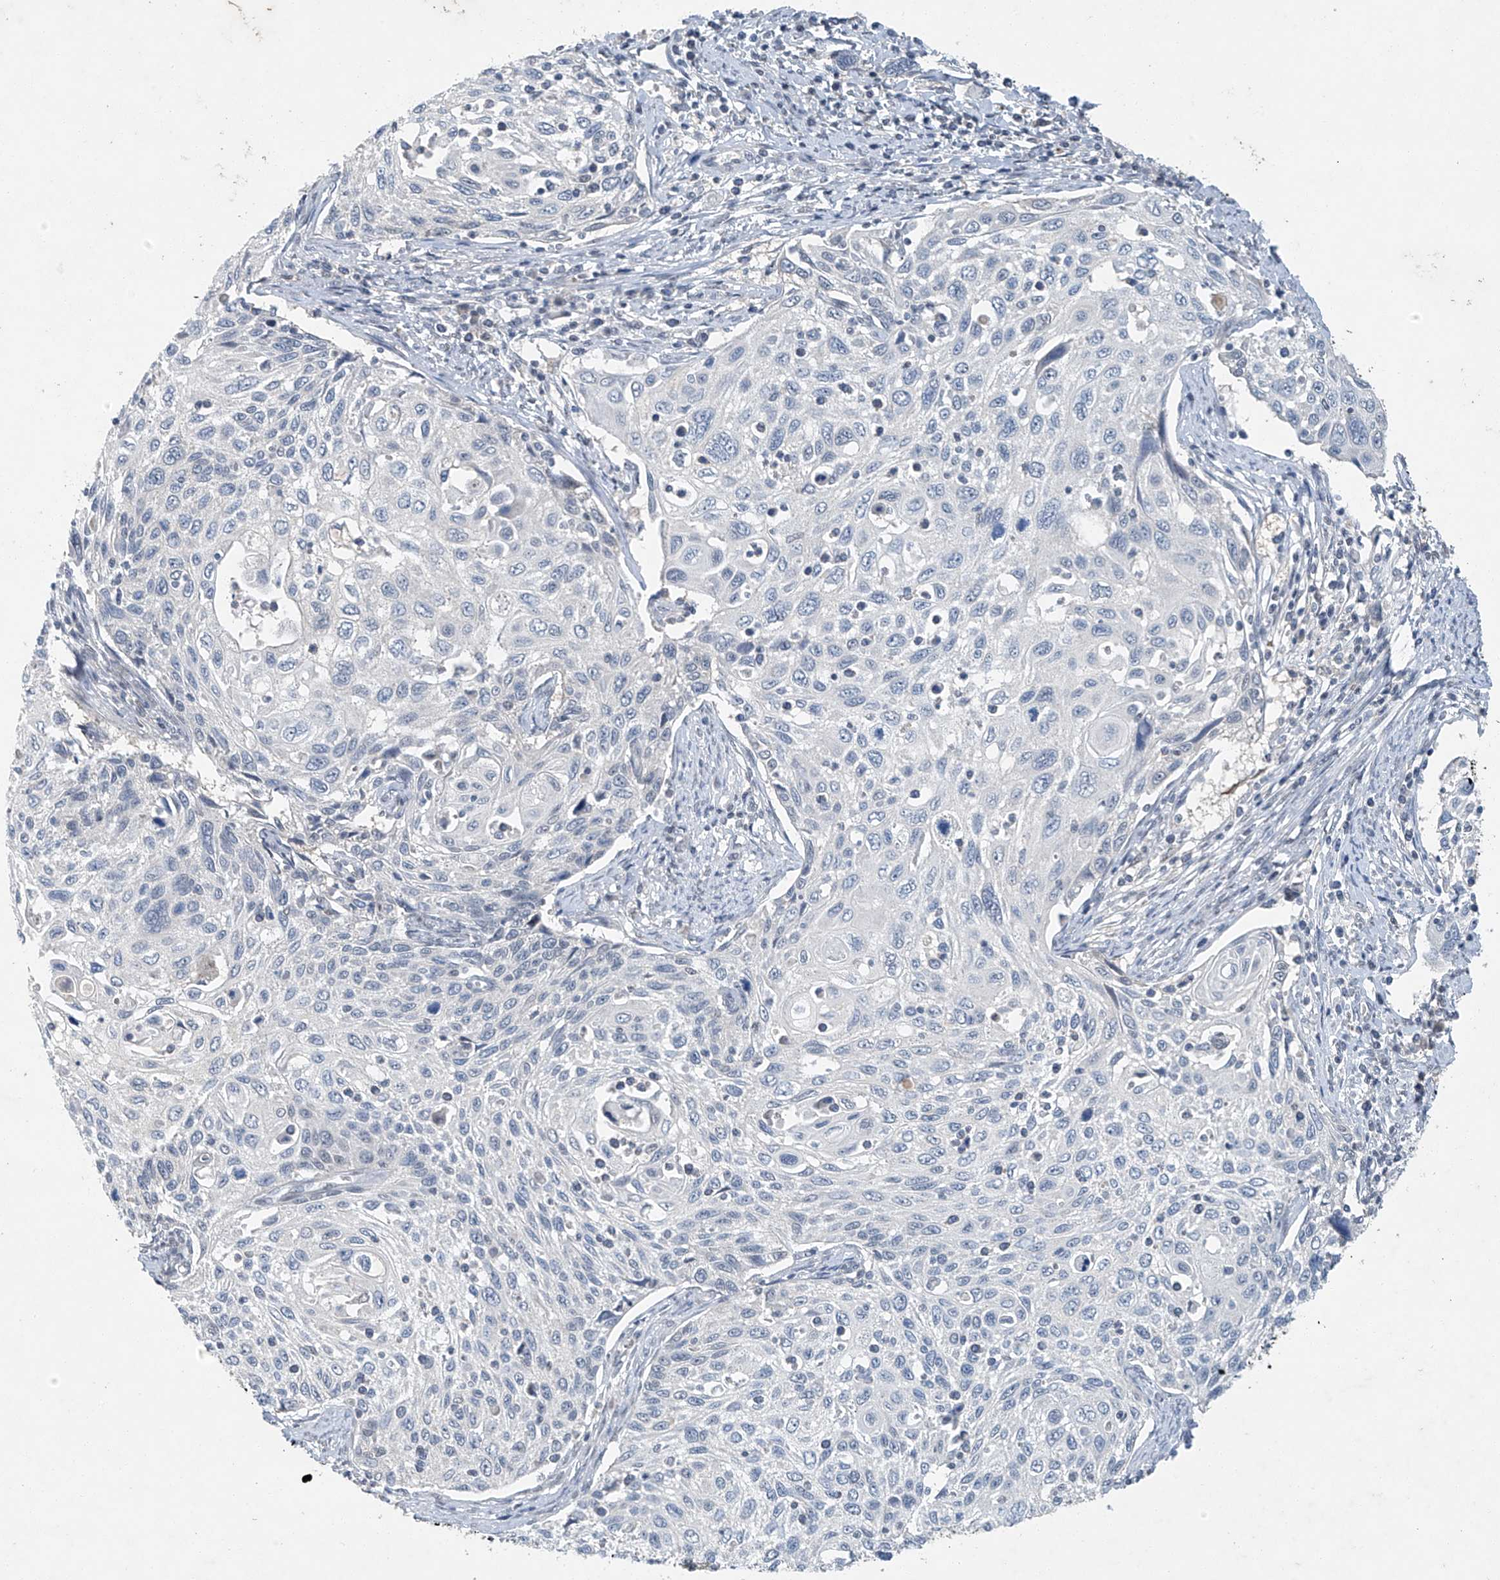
{"staining": {"intensity": "negative", "quantity": "none", "location": "none"}, "tissue": "cervical cancer", "cell_type": "Tumor cells", "image_type": "cancer", "snomed": [{"axis": "morphology", "description": "Squamous cell carcinoma, NOS"}, {"axis": "topography", "description": "Cervix"}], "caption": "An immunohistochemistry image of cervical cancer (squamous cell carcinoma) is shown. There is no staining in tumor cells of cervical cancer (squamous cell carcinoma).", "gene": "TAF8", "patient": {"sex": "female", "age": 70}}